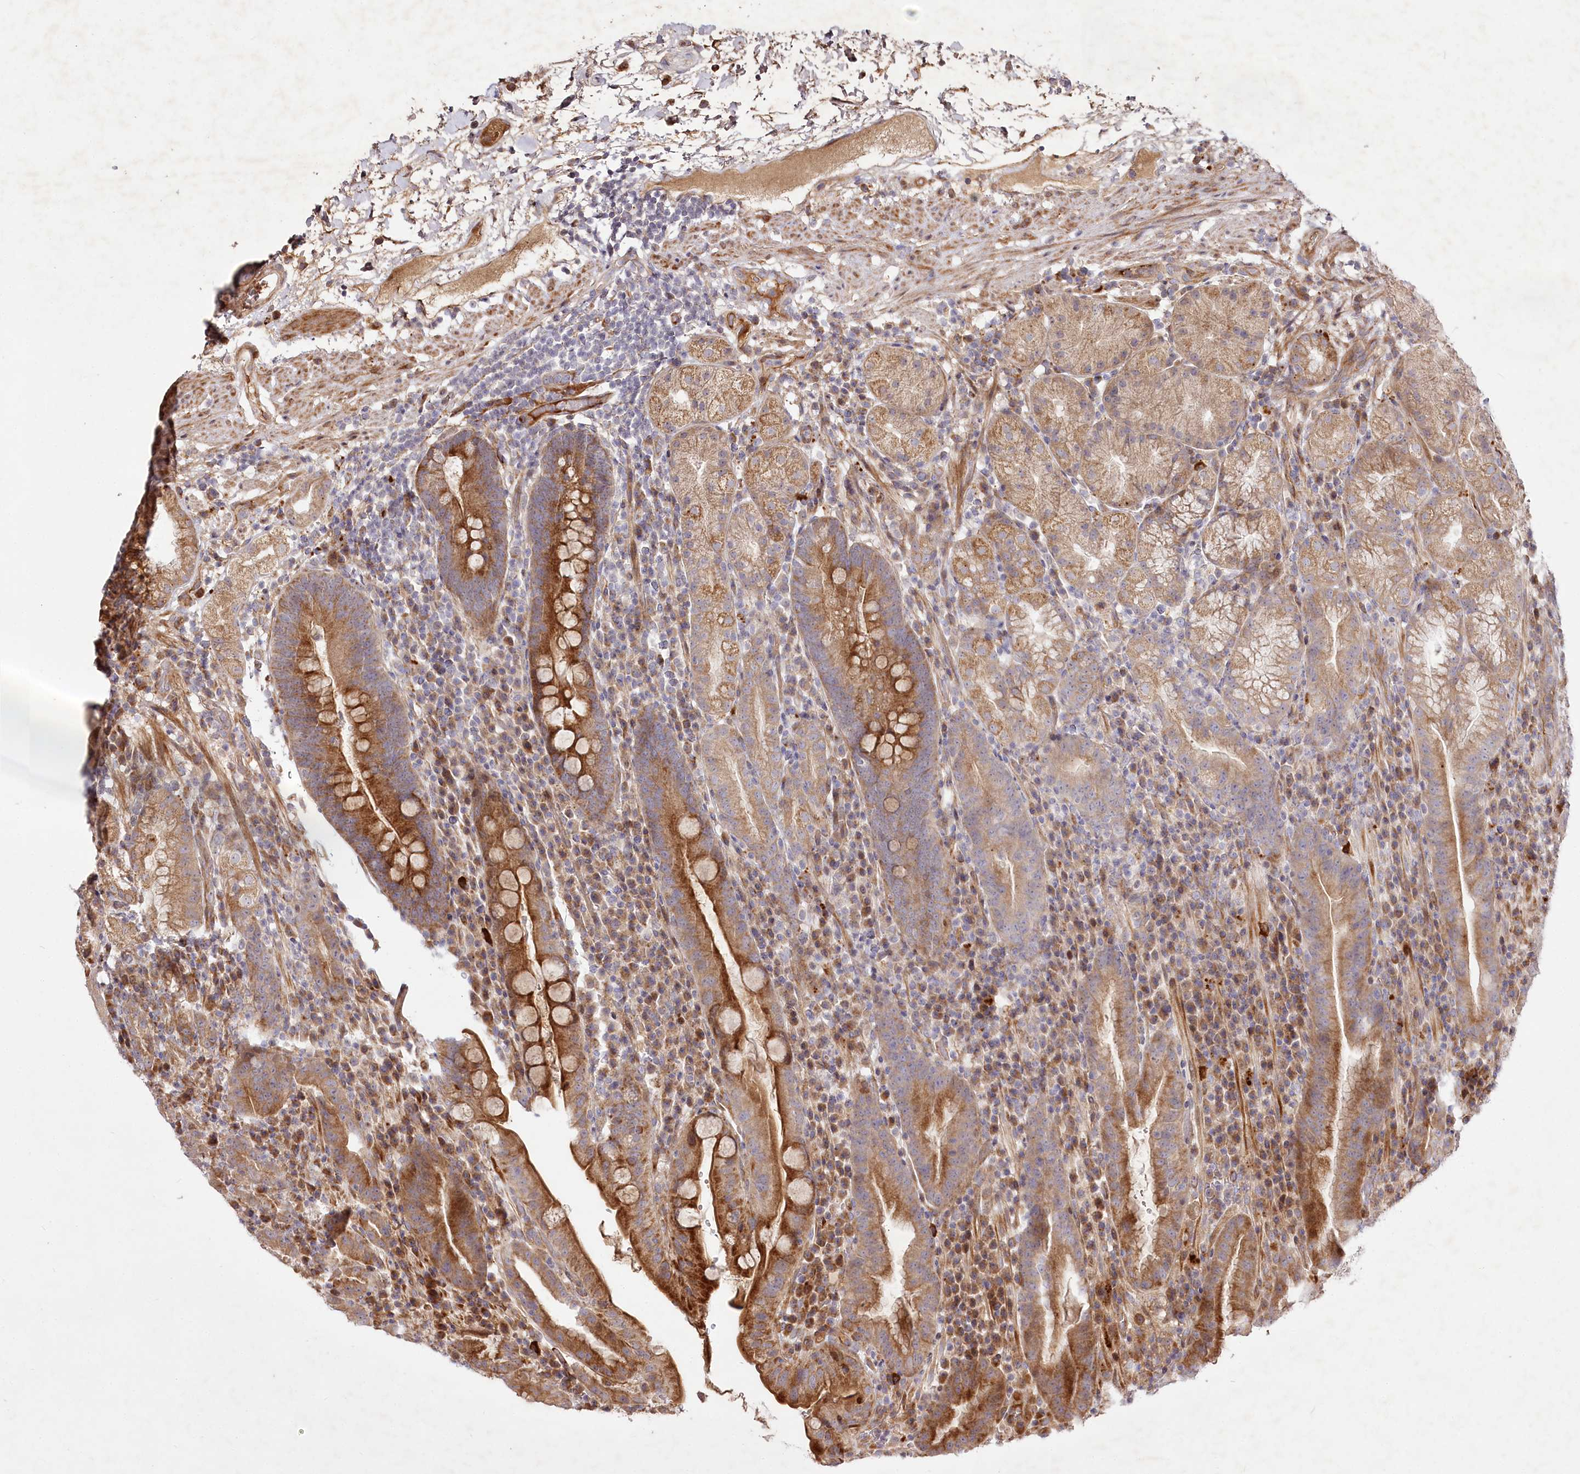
{"staining": {"intensity": "moderate", "quantity": ">75%", "location": "cytoplasmic/membranous"}, "tissue": "stomach", "cell_type": "Glandular cells", "image_type": "normal", "snomed": [{"axis": "morphology", "description": "Normal tissue, NOS"}, {"axis": "morphology", "description": "Inflammation, NOS"}, {"axis": "topography", "description": "Stomach"}], "caption": "A brown stain highlights moderate cytoplasmic/membranous expression of a protein in glandular cells of unremarkable human stomach.", "gene": "PSTK", "patient": {"sex": "male", "age": 79}}